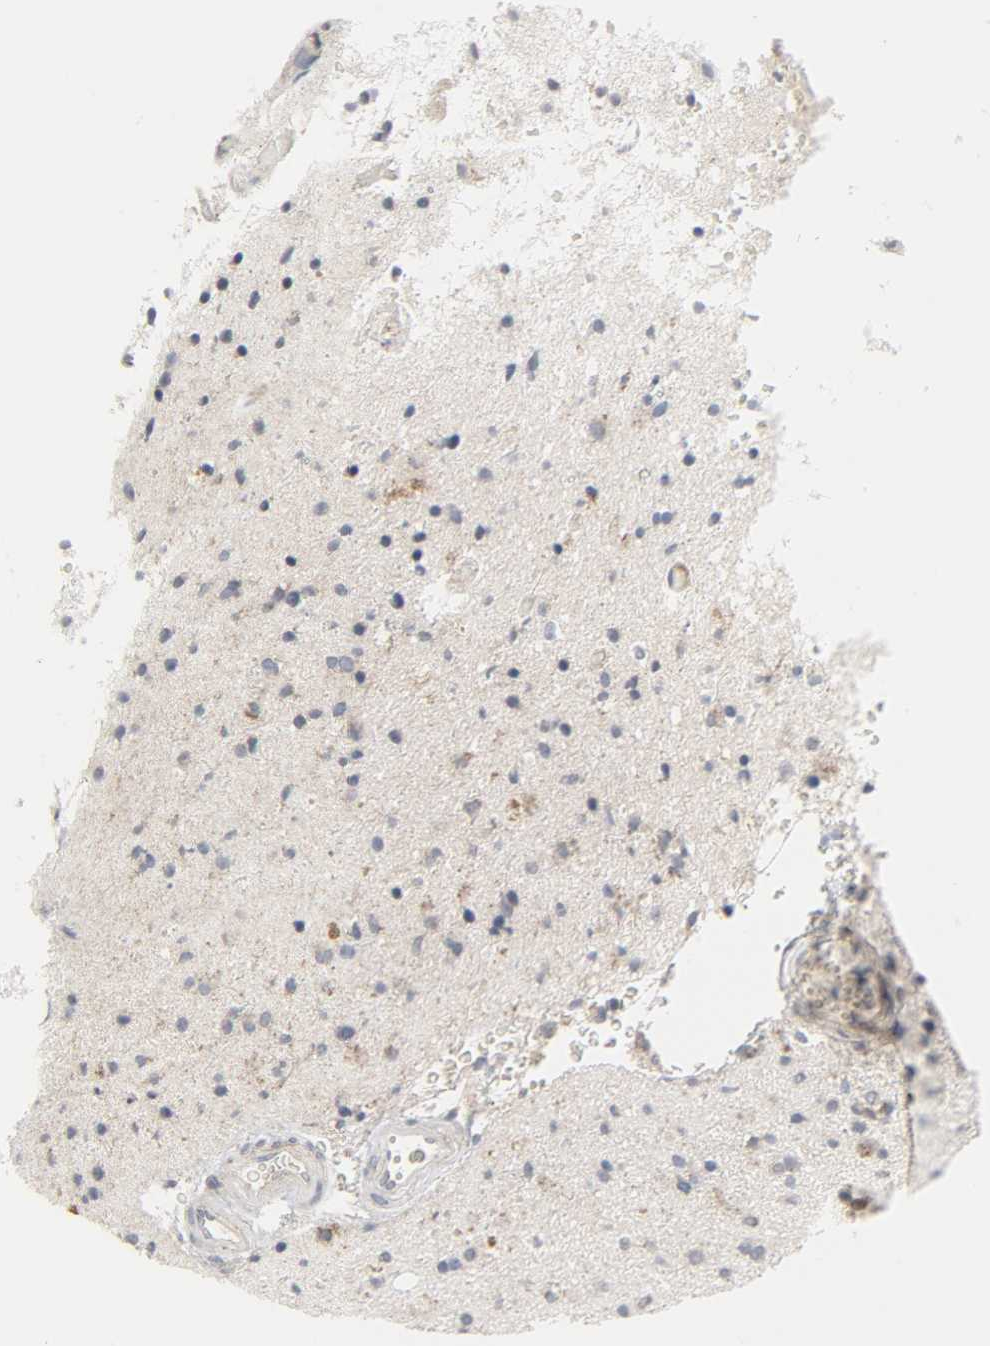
{"staining": {"intensity": "moderate", "quantity": "<25%", "location": "cytoplasmic/membranous"}, "tissue": "glioma", "cell_type": "Tumor cells", "image_type": "cancer", "snomed": [{"axis": "morphology", "description": "Glioma, malignant, High grade"}, {"axis": "topography", "description": "Brain"}], "caption": "Protein staining exhibits moderate cytoplasmic/membranous expression in approximately <25% of tumor cells in high-grade glioma (malignant).", "gene": "CLIP1", "patient": {"sex": "male", "age": 33}}